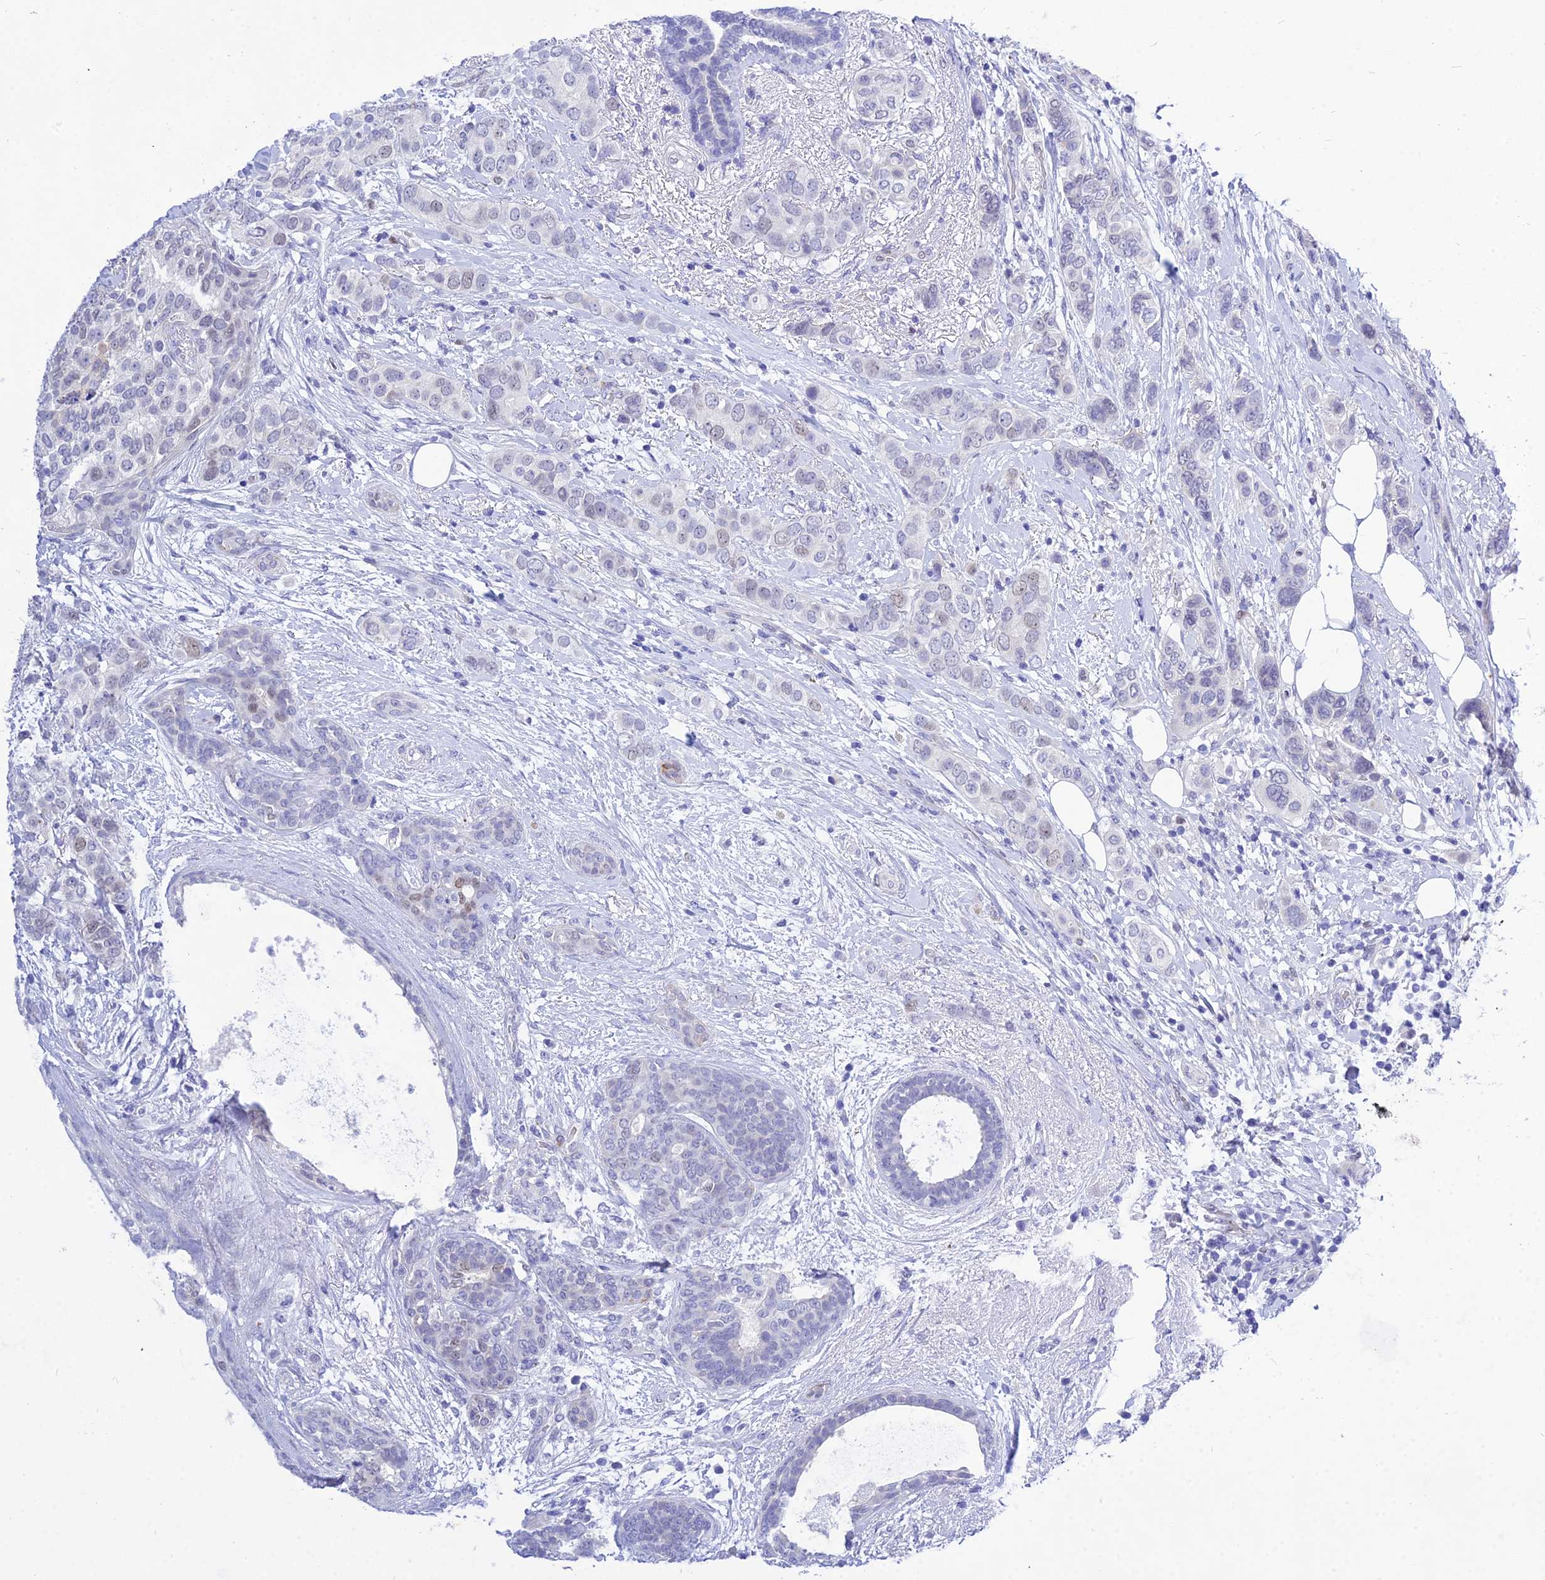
{"staining": {"intensity": "negative", "quantity": "none", "location": "none"}, "tissue": "breast cancer", "cell_type": "Tumor cells", "image_type": "cancer", "snomed": [{"axis": "morphology", "description": "Lobular carcinoma"}, {"axis": "topography", "description": "Breast"}], "caption": "Immunohistochemistry (IHC) image of neoplastic tissue: human breast cancer (lobular carcinoma) stained with DAB demonstrates no significant protein expression in tumor cells. (Immunohistochemistry (IHC), brightfield microscopy, high magnification).", "gene": "DEFB107A", "patient": {"sex": "female", "age": 51}}